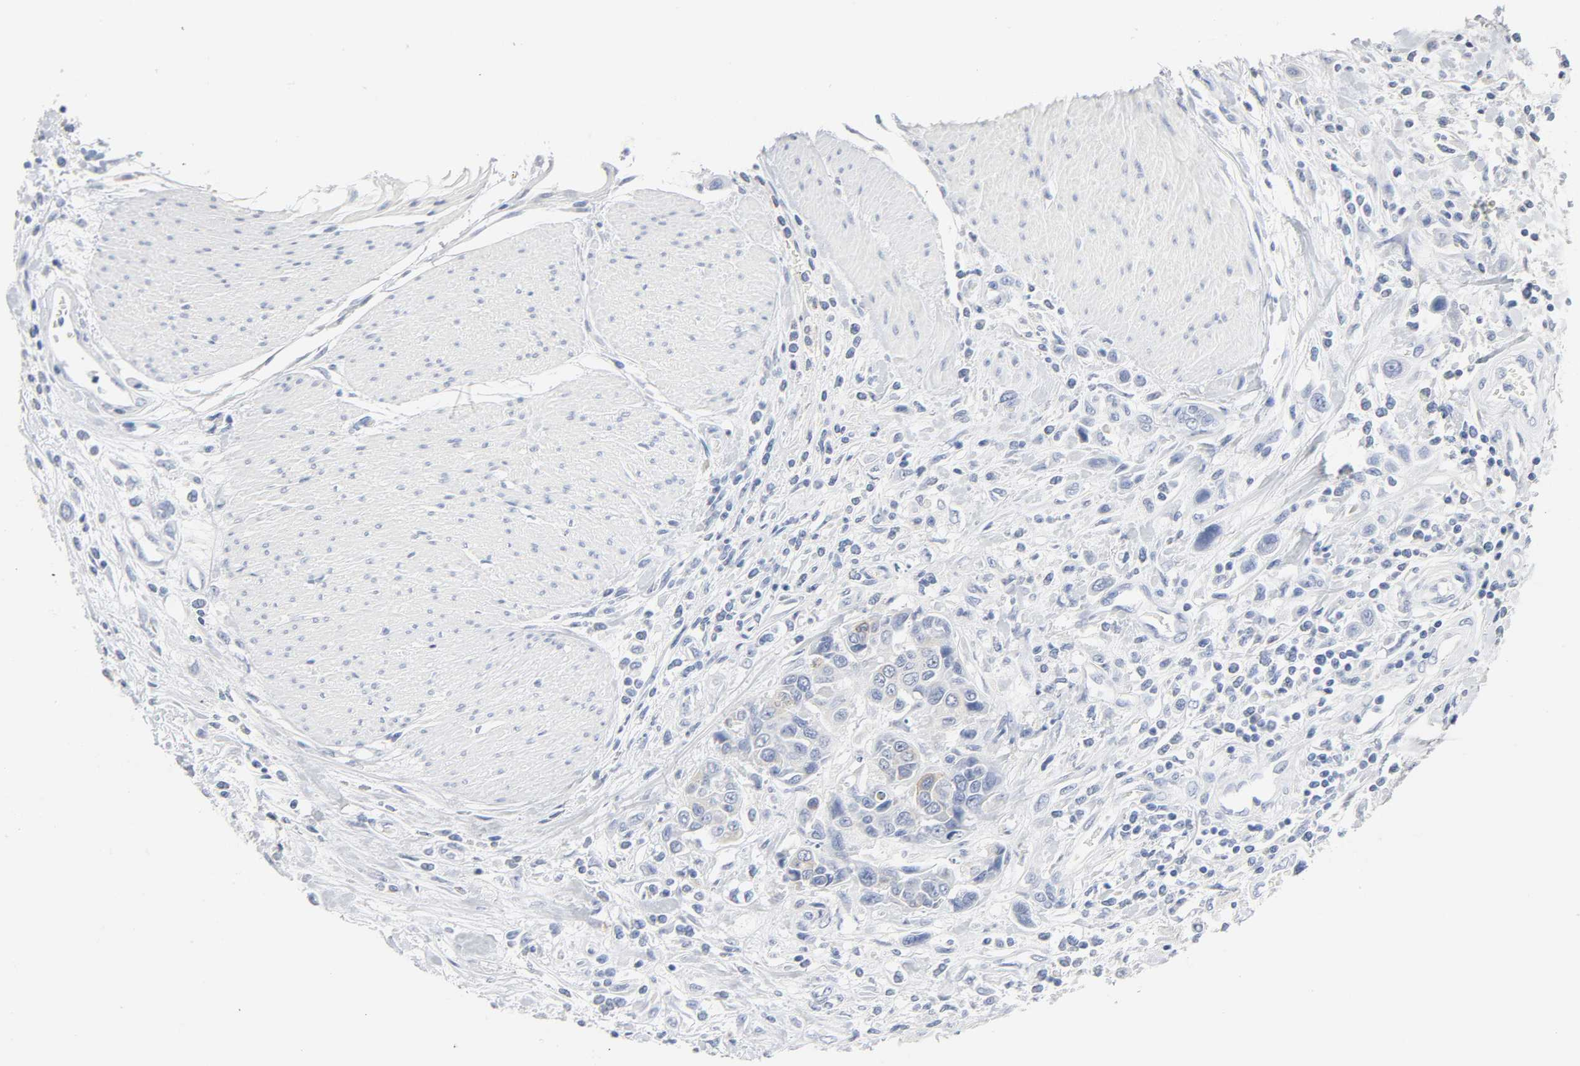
{"staining": {"intensity": "negative", "quantity": "none", "location": "none"}, "tissue": "urothelial cancer", "cell_type": "Tumor cells", "image_type": "cancer", "snomed": [{"axis": "morphology", "description": "Urothelial carcinoma, High grade"}, {"axis": "topography", "description": "Urinary bladder"}], "caption": "There is no significant staining in tumor cells of urothelial carcinoma (high-grade).", "gene": "ACP3", "patient": {"sex": "male", "age": 50}}